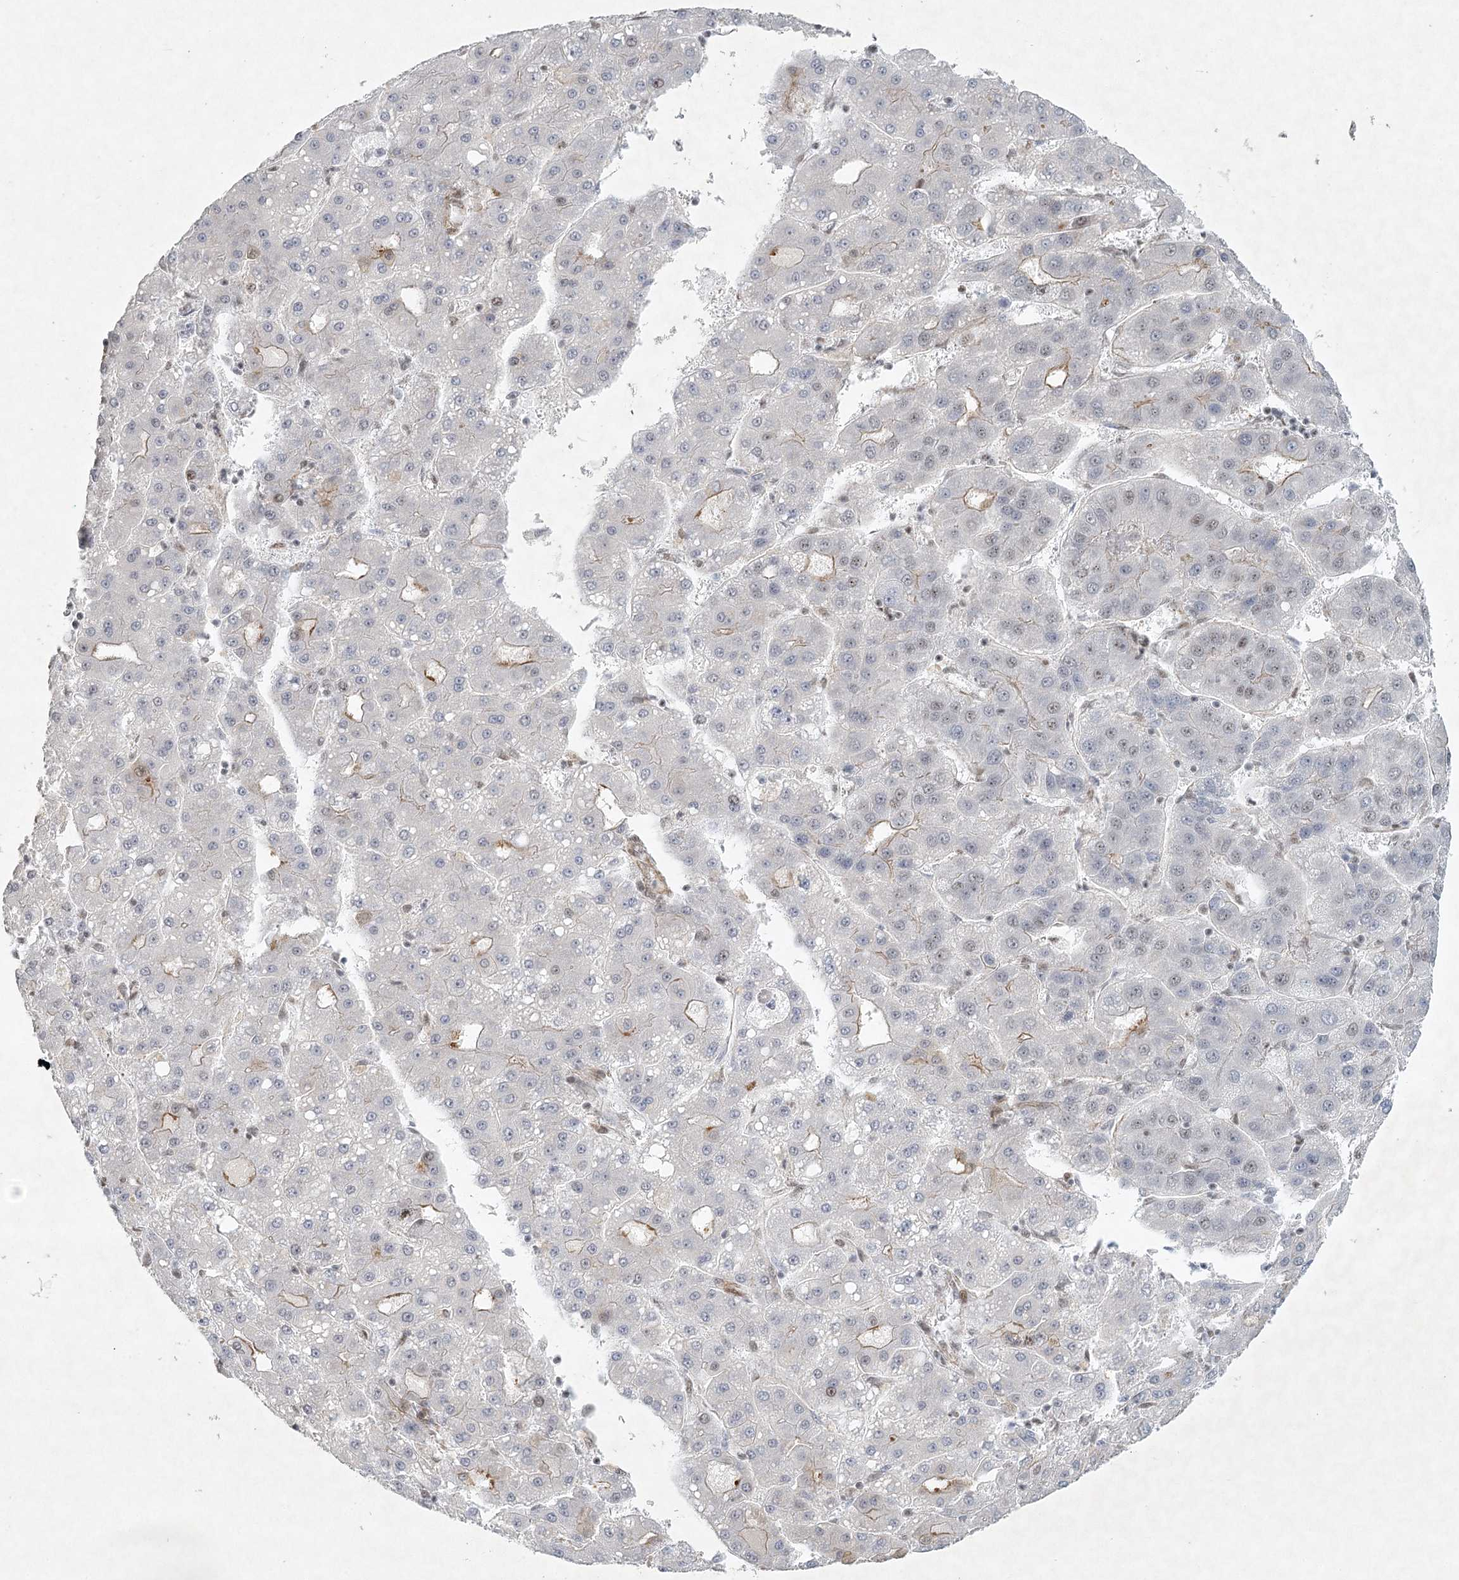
{"staining": {"intensity": "weak", "quantity": "<25%", "location": "cytoplasmic/membranous"}, "tissue": "liver cancer", "cell_type": "Tumor cells", "image_type": "cancer", "snomed": [{"axis": "morphology", "description": "Carcinoma, Hepatocellular, NOS"}, {"axis": "topography", "description": "Liver"}], "caption": "This is an immunohistochemistry (IHC) micrograph of liver cancer. There is no staining in tumor cells.", "gene": "U2SURP", "patient": {"sex": "male", "age": 65}}